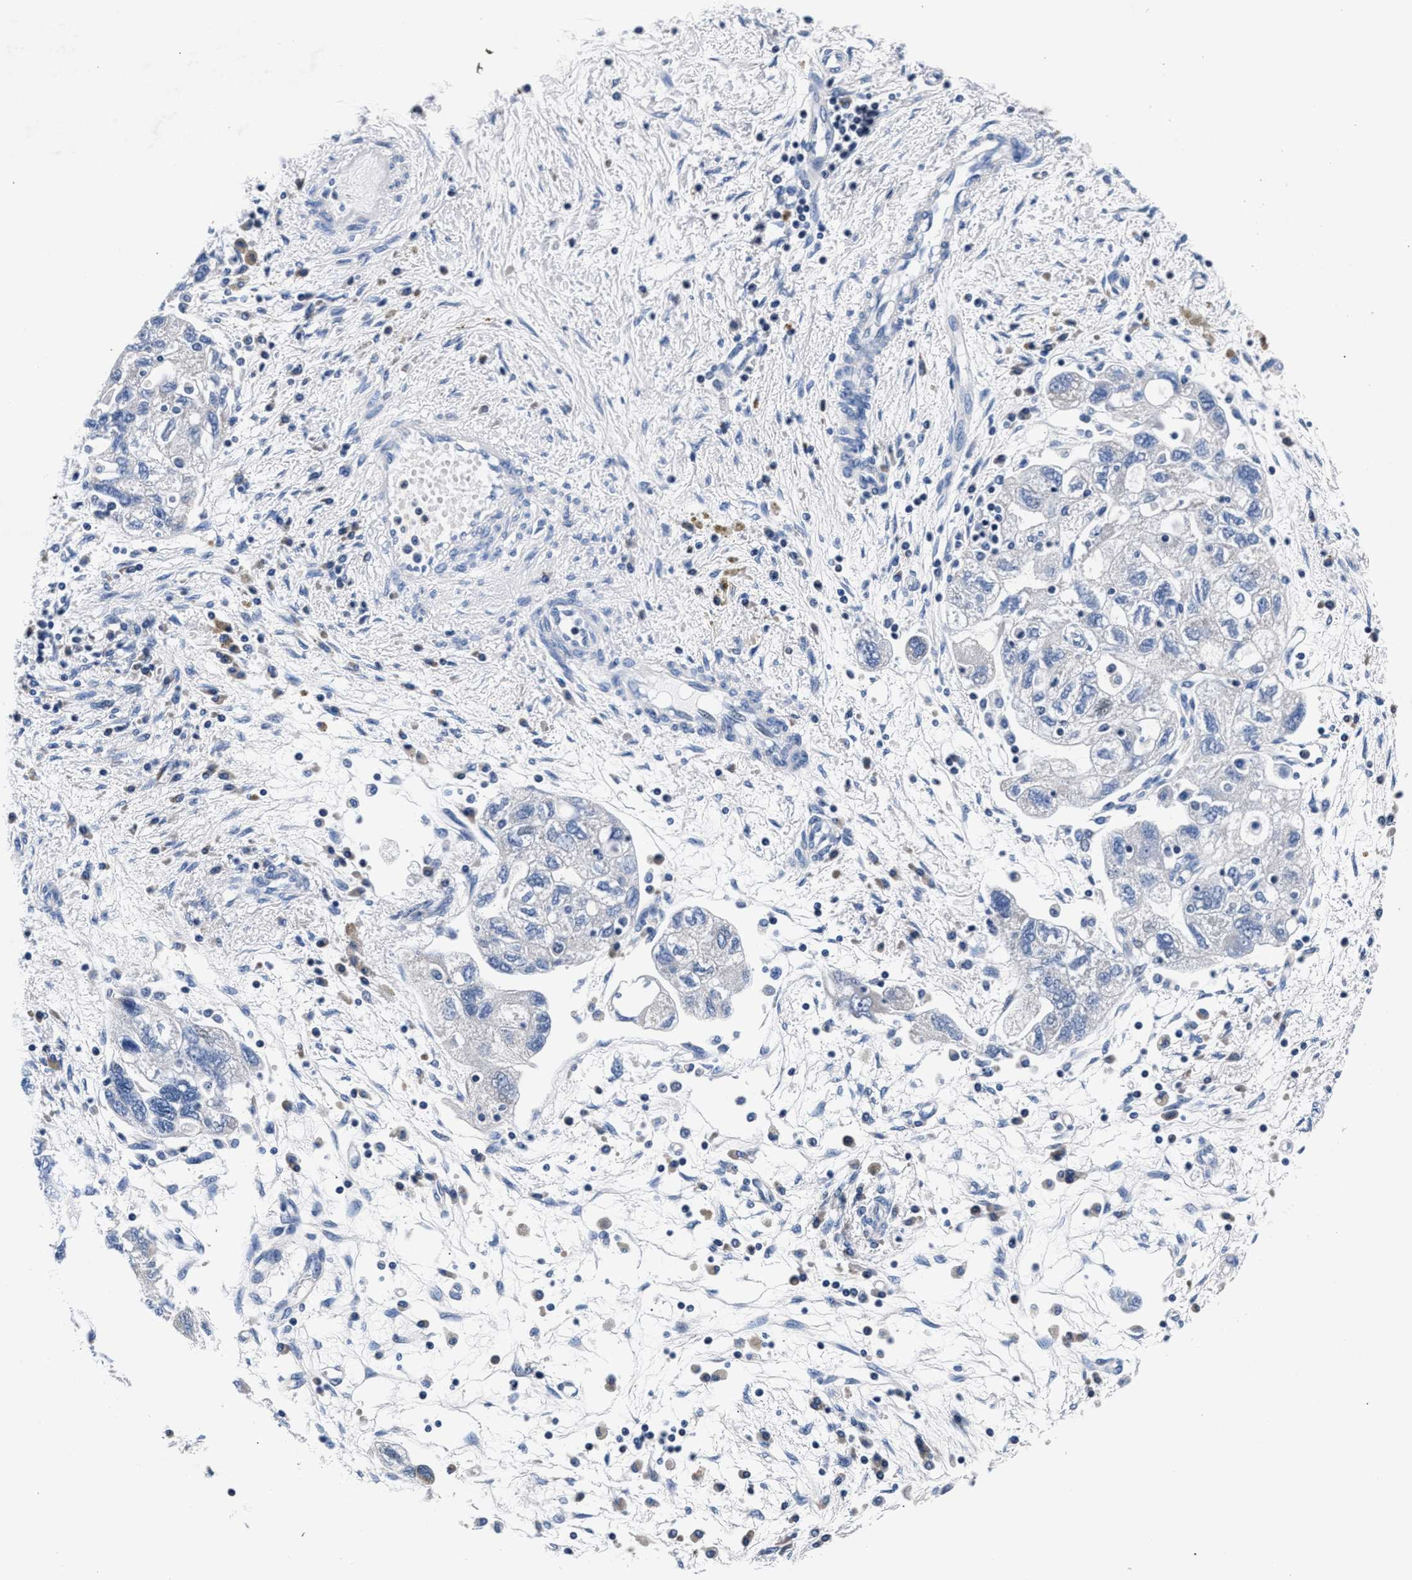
{"staining": {"intensity": "negative", "quantity": "none", "location": "none"}, "tissue": "ovarian cancer", "cell_type": "Tumor cells", "image_type": "cancer", "snomed": [{"axis": "morphology", "description": "Carcinoma, NOS"}, {"axis": "morphology", "description": "Cystadenocarcinoma, serous, NOS"}, {"axis": "topography", "description": "Ovary"}], "caption": "Immunohistochemical staining of ovarian cancer shows no significant positivity in tumor cells. Nuclei are stained in blue.", "gene": "PHF24", "patient": {"sex": "female", "age": 69}}